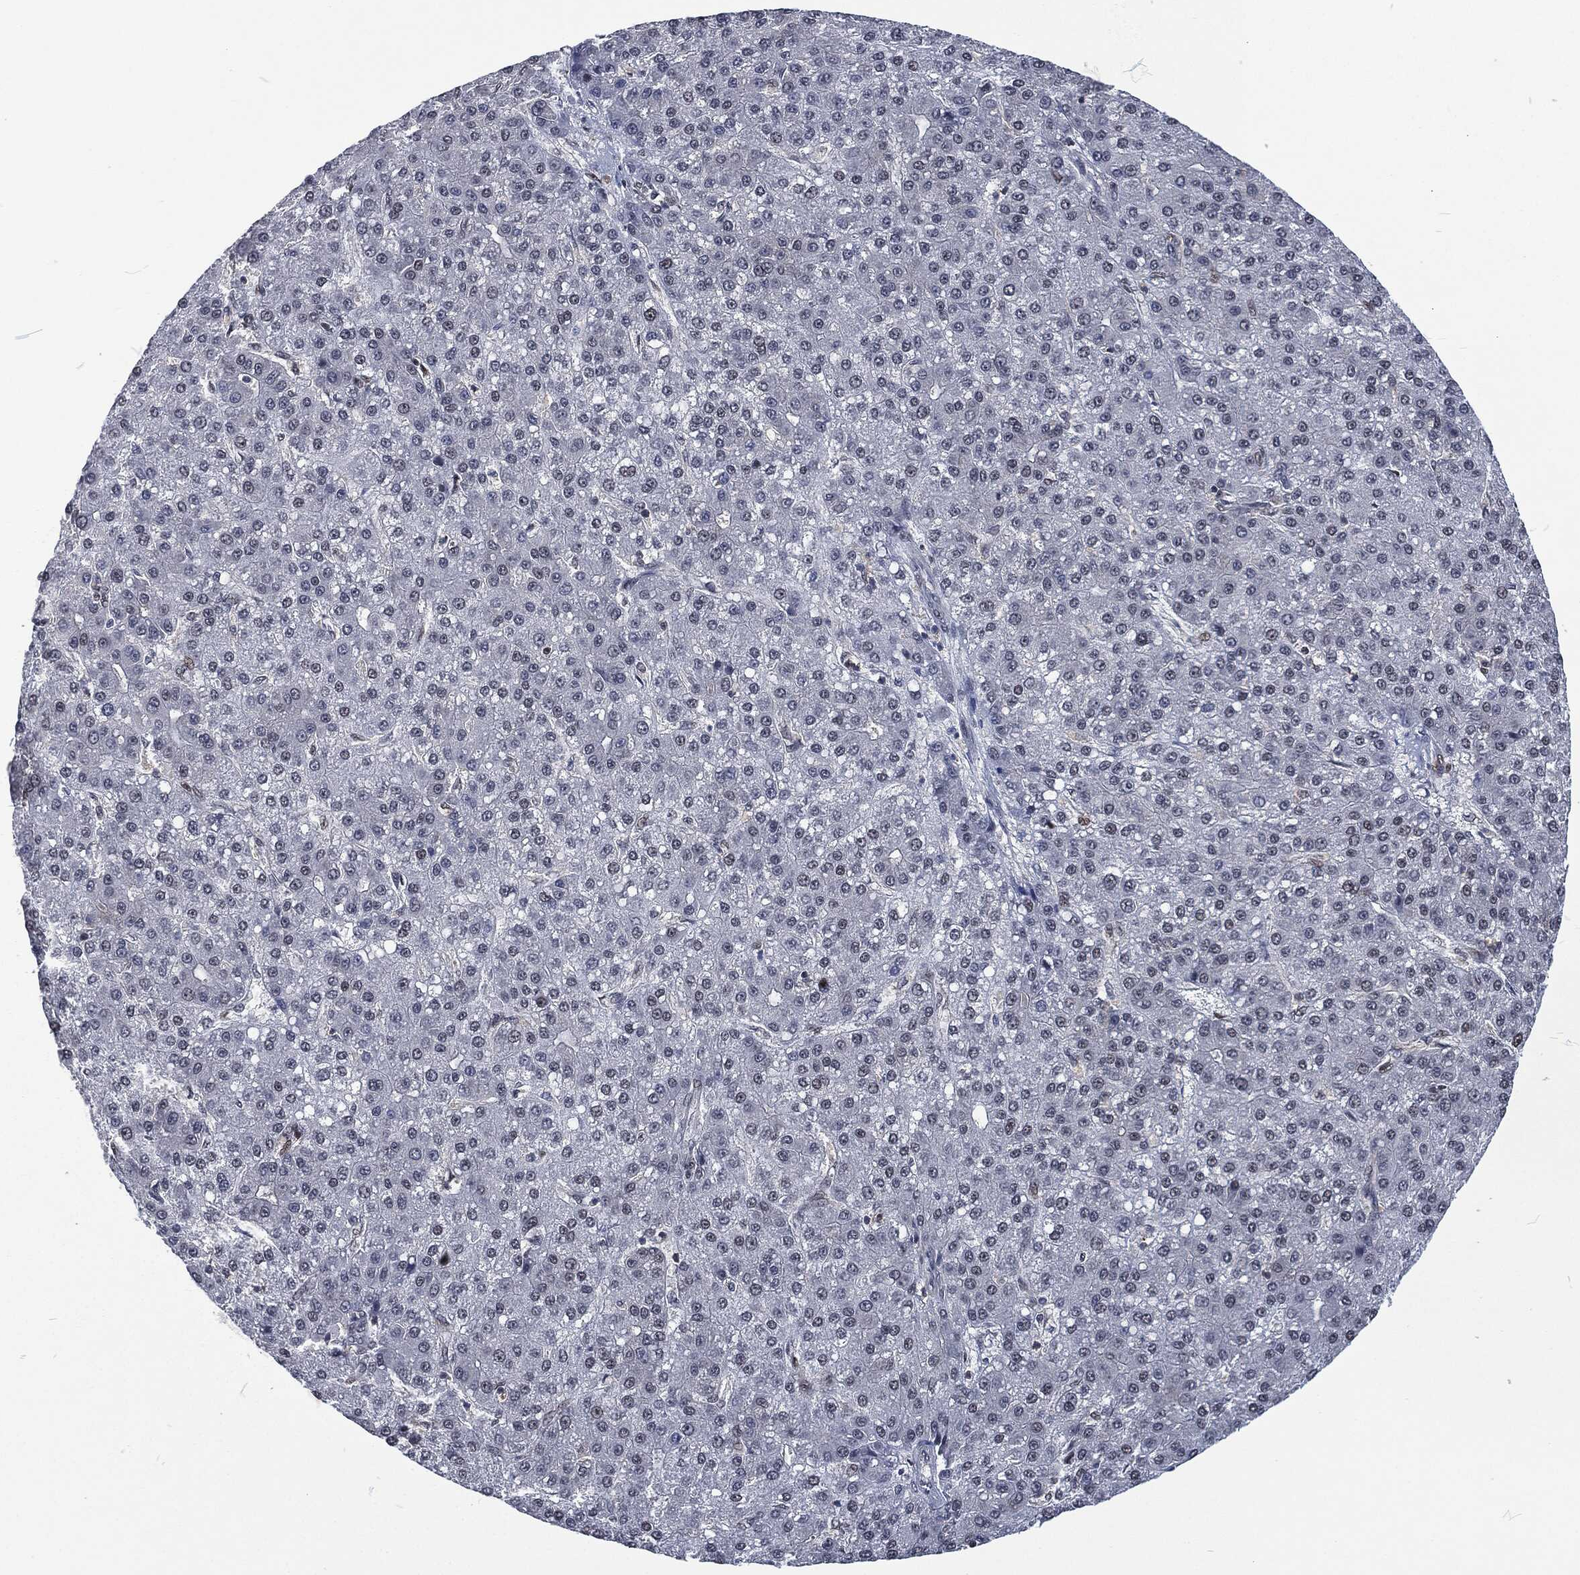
{"staining": {"intensity": "moderate", "quantity": "<25%", "location": "nuclear"}, "tissue": "liver cancer", "cell_type": "Tumor cells", "image_type": "cancer", "snomed": [{"axis": "morphology", "description": "Carcinoma, Hepatocellular, NOS"}, {"axis": "topography", "description": "Liver"}], "caption": "An image of liver cancer (hepatocellular carcinoma) stained for a protein reveals moderate nuclear brown staining in tumor cells.", "gene": "DCPS", "patient": {"sex": "male", "age": 67}}